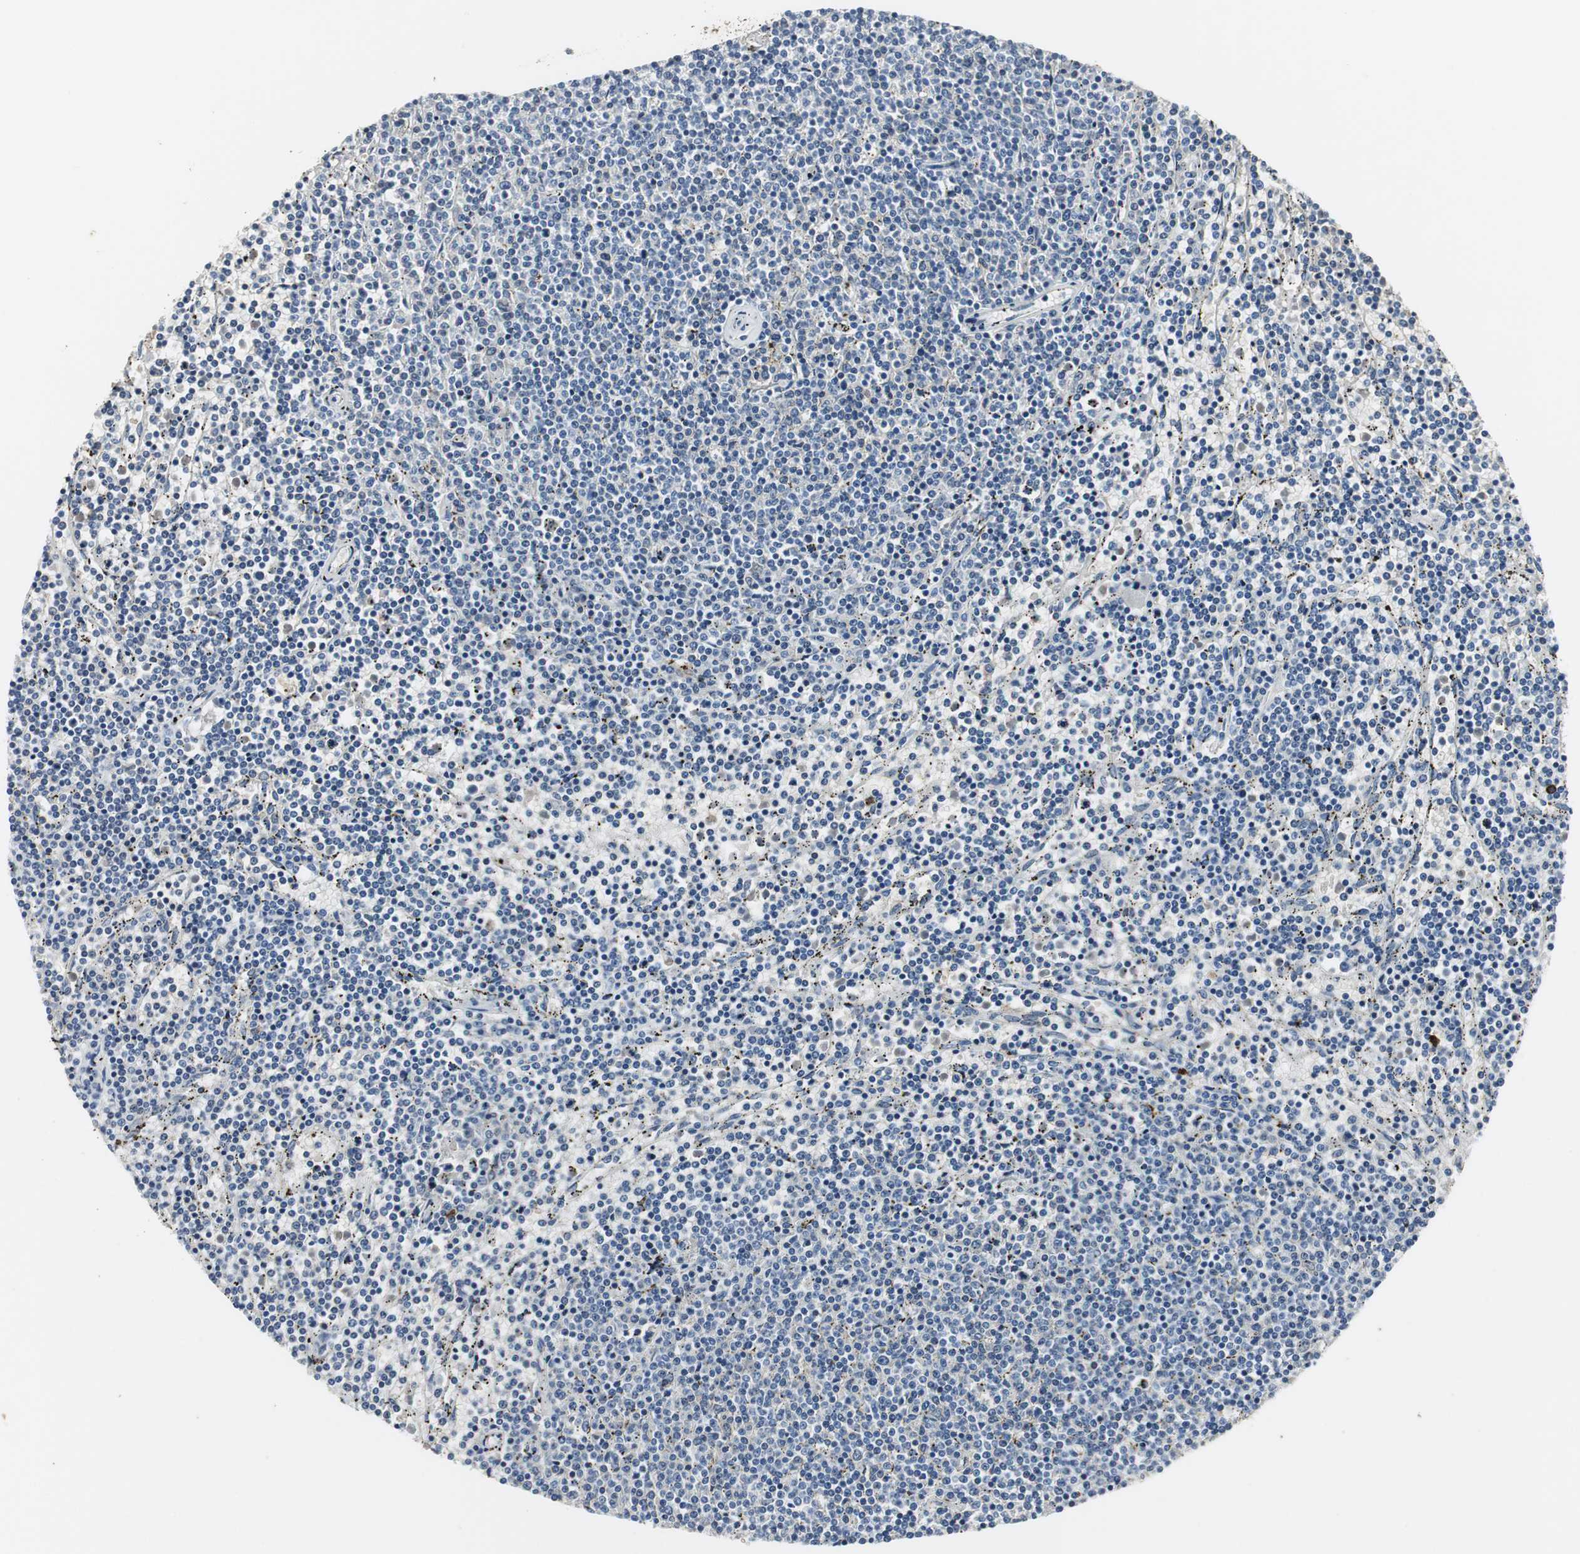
{"staining": {"intensity": "negative", "quantity": "none", "location": "none"}, "tissue": "lymphoma", "cell_type": "Tumor cells", "image_type": "cancer", "snomed": [{"axis": "morphology", "description": "Malignant lymphoma, non-Hodgkin's type, Low grade"}, {"axis": "topography", "description": "Spleen"}], "caption": "A high-resolution micrograph shows immunohistochemistry staining of lymphoma, which reveals no significant positivity in tumor cells.", "gene": "IGHA1", "patient": {"sex": "female", "age": 50}}